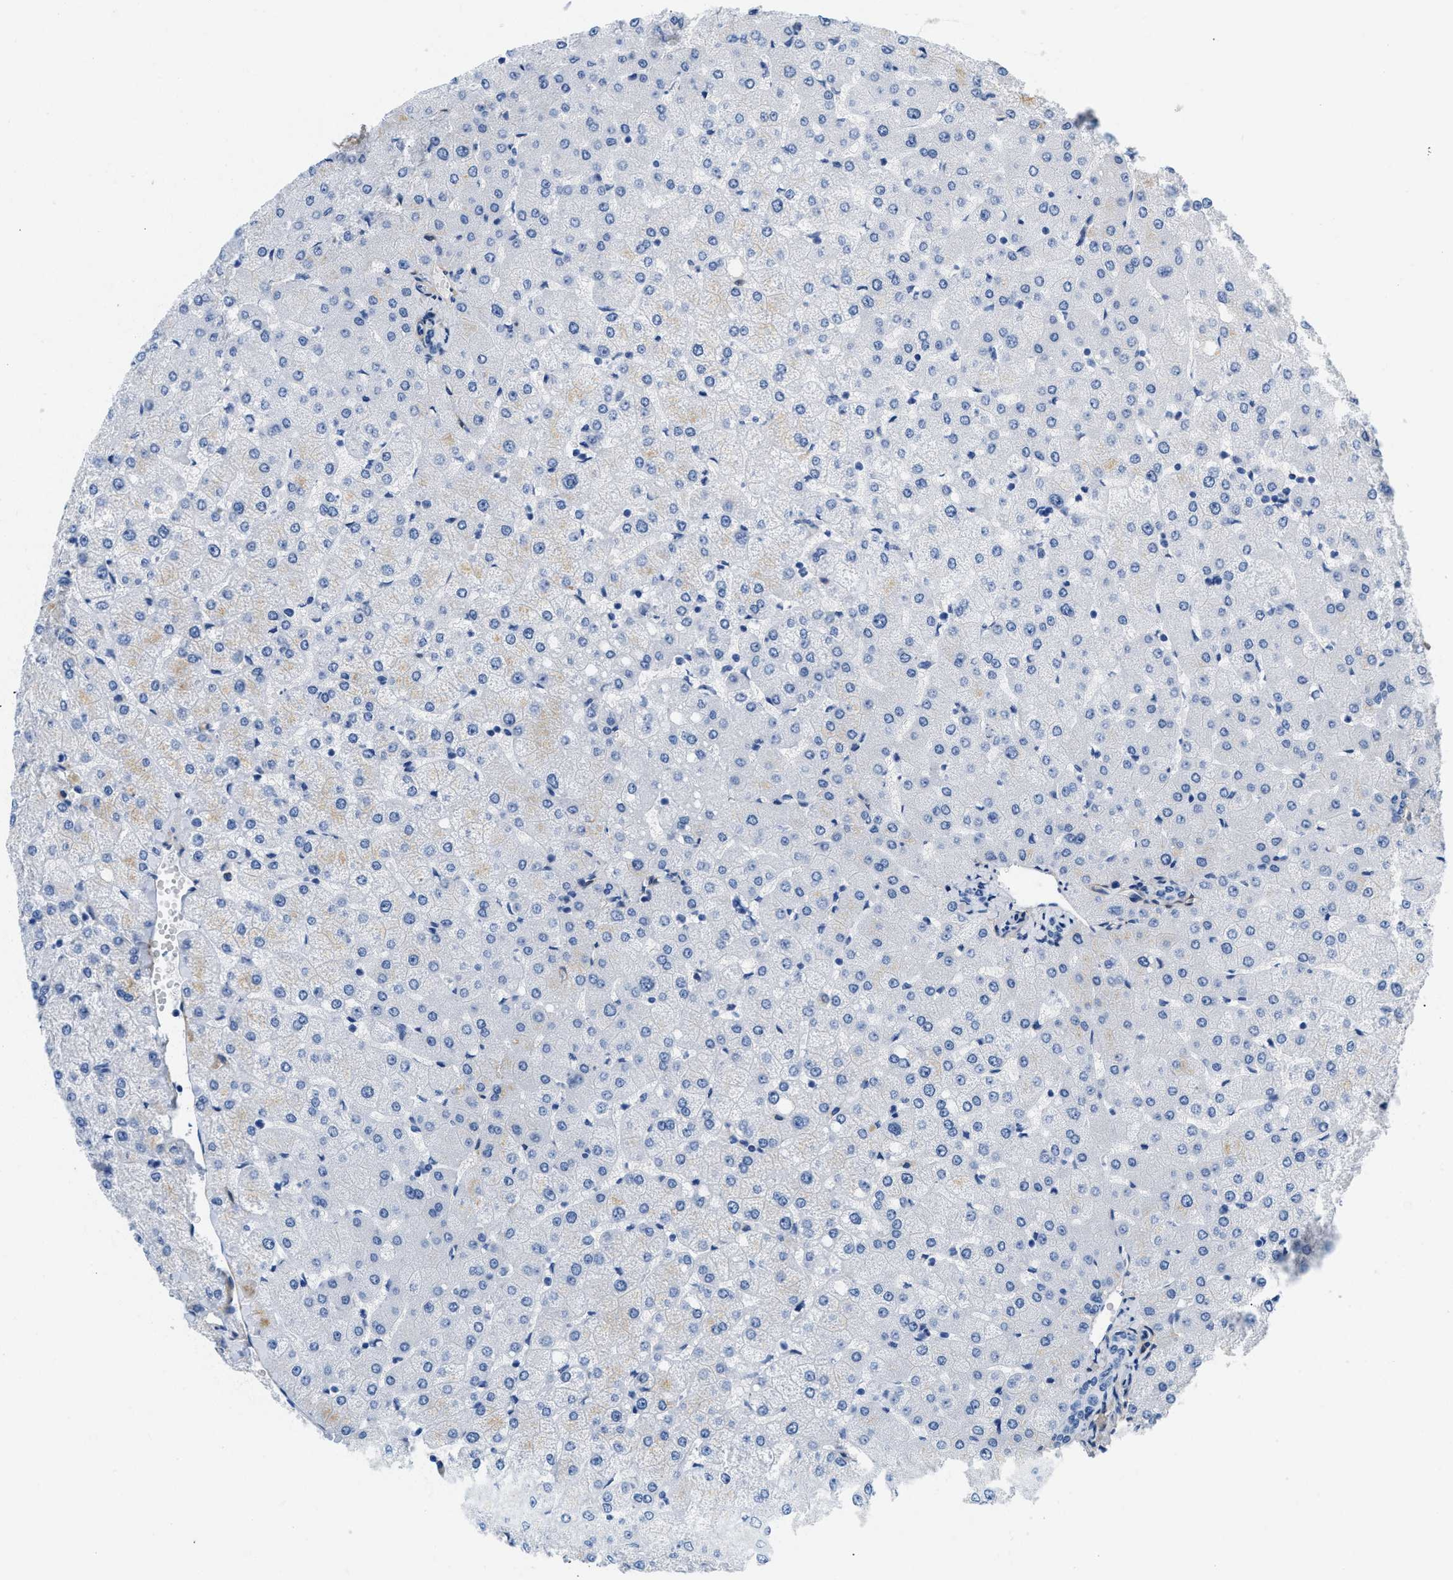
{"staining": {"intensity": "negative", "quantity": "none", "location": "none"}, "tissue": "liver", "cell_type": "Cholangiocytes", "image_type": "normal", "snomed": [{"axis": "morphology", "description": "Normal tissue, NOS"}, {"axis": "topography", "description": "Liver"}], "caption": "High power microscopy histopathology image of an IHC micrograph of unremarkable liver, revealing no significant expression in cholangiocytes.", "gene": "PDGFRB", "patient": {"sex": "female", "age": 54}}